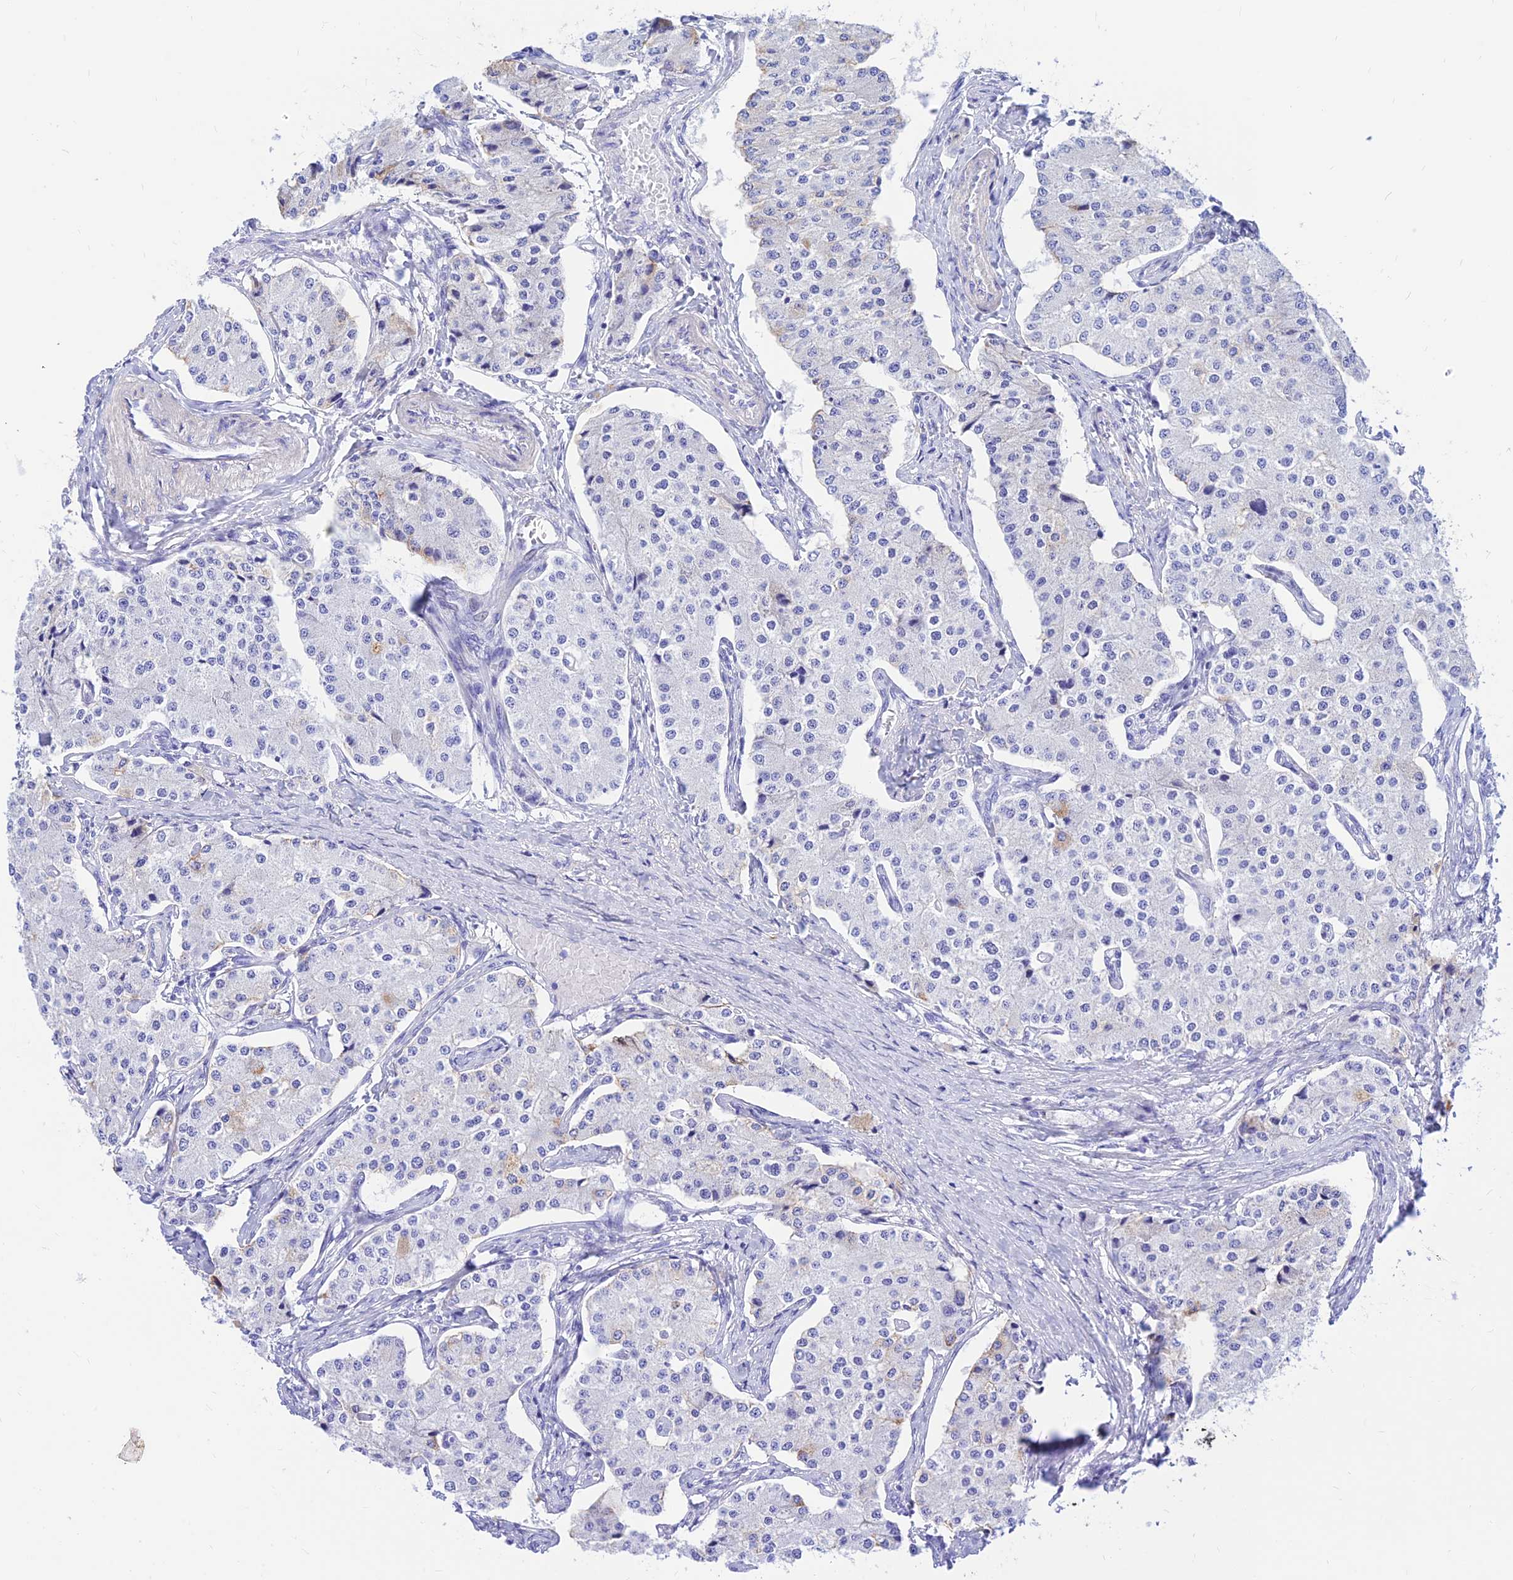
{"staining": {"intensity": "negative", "quantity": "none", "location": "none"}, "tissue": "carcinoid", "cell_type": "Tumor cells", "image_type": "cancer", "snomed": [{"axis": "morphology", "description": "Carcinoid, malignant, NOS"}, {"axis": "topography", "description": "Colon"}], "caption": "The histopathology image demonstrates no significant staining in tumor cells of carcinoid.", "gene": "PRNP", "patient": {"sex": "female", "age": 52}}